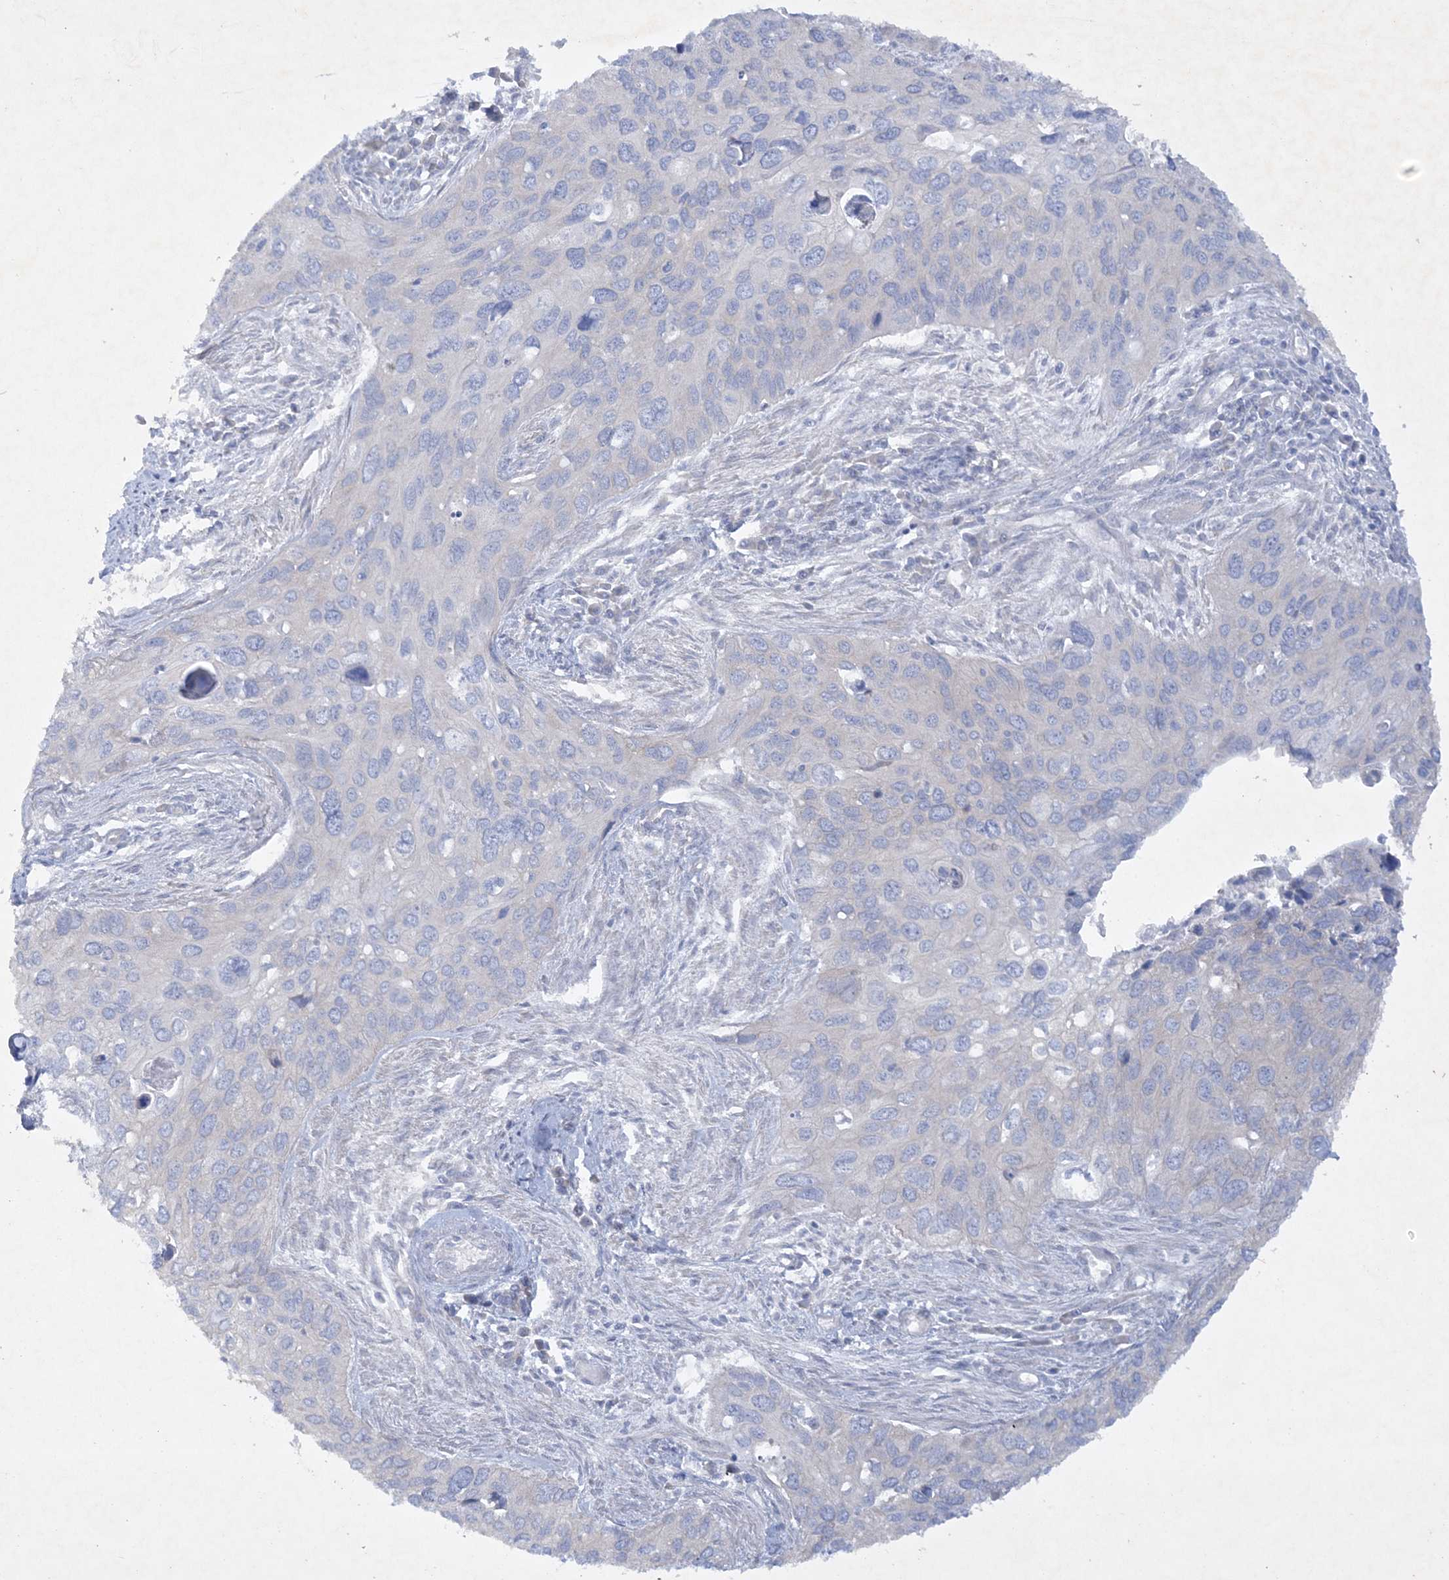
{"staining": {"intensity": "negative", "quantity": "none", "location": "none"}, "tissue": "cervical cancer", "cell_type": "Tumor cells", "image_type": "cancer", "snomed": [{"axis": "morphology", "description": "Squamous cell carcinoma, NOS"}, {"axis": "topography", "description": "Cervix"}], "caption": "A photomicrograph of cervical squamous cell carcinoma stained for a protein demonstrates no brown staining in tumor cells.", "gene": "FARSB", "patient": {"sex": "female", "age": 55}}